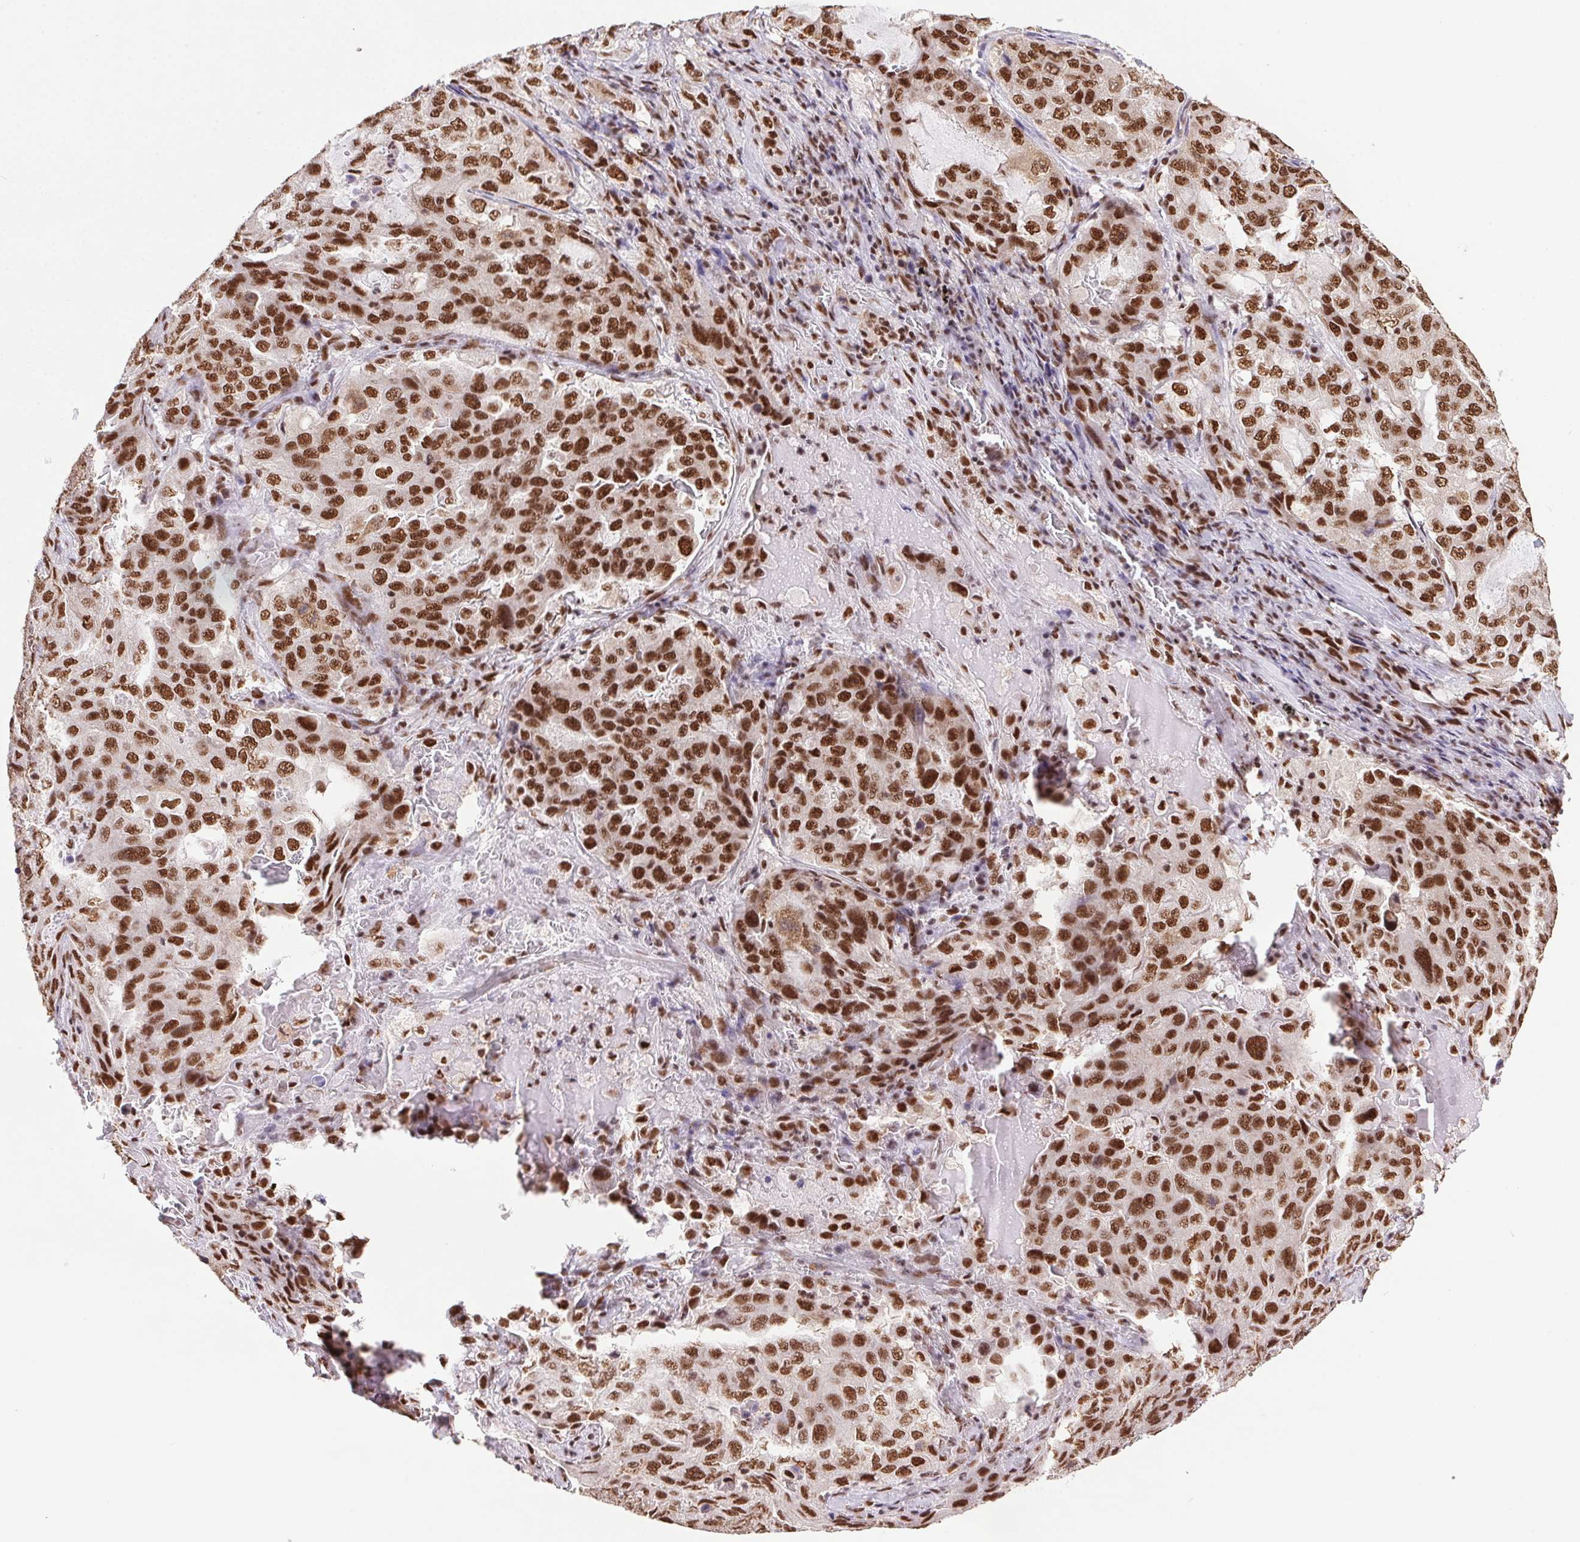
{"staining": {"intensity": "strong", "quantity": ">75%", "location": "nuclear"}, "tissue": "lung cancer", "cell_type": "Tumor cells", "image_type": "cancer", "snomed": [{"axis": "morphology", "description": "Adenocarcinoma, NOS"}, {"axis": "topography", "description": "Lung"}], "caption": "Brown immunohistochemical staining in human adenocarcinoma (lung) exhibits strong nuclear positivity in about >75% of tumor cells.", "gene": "ZNF207", "patient": {"sex": "female", "age": 61}}